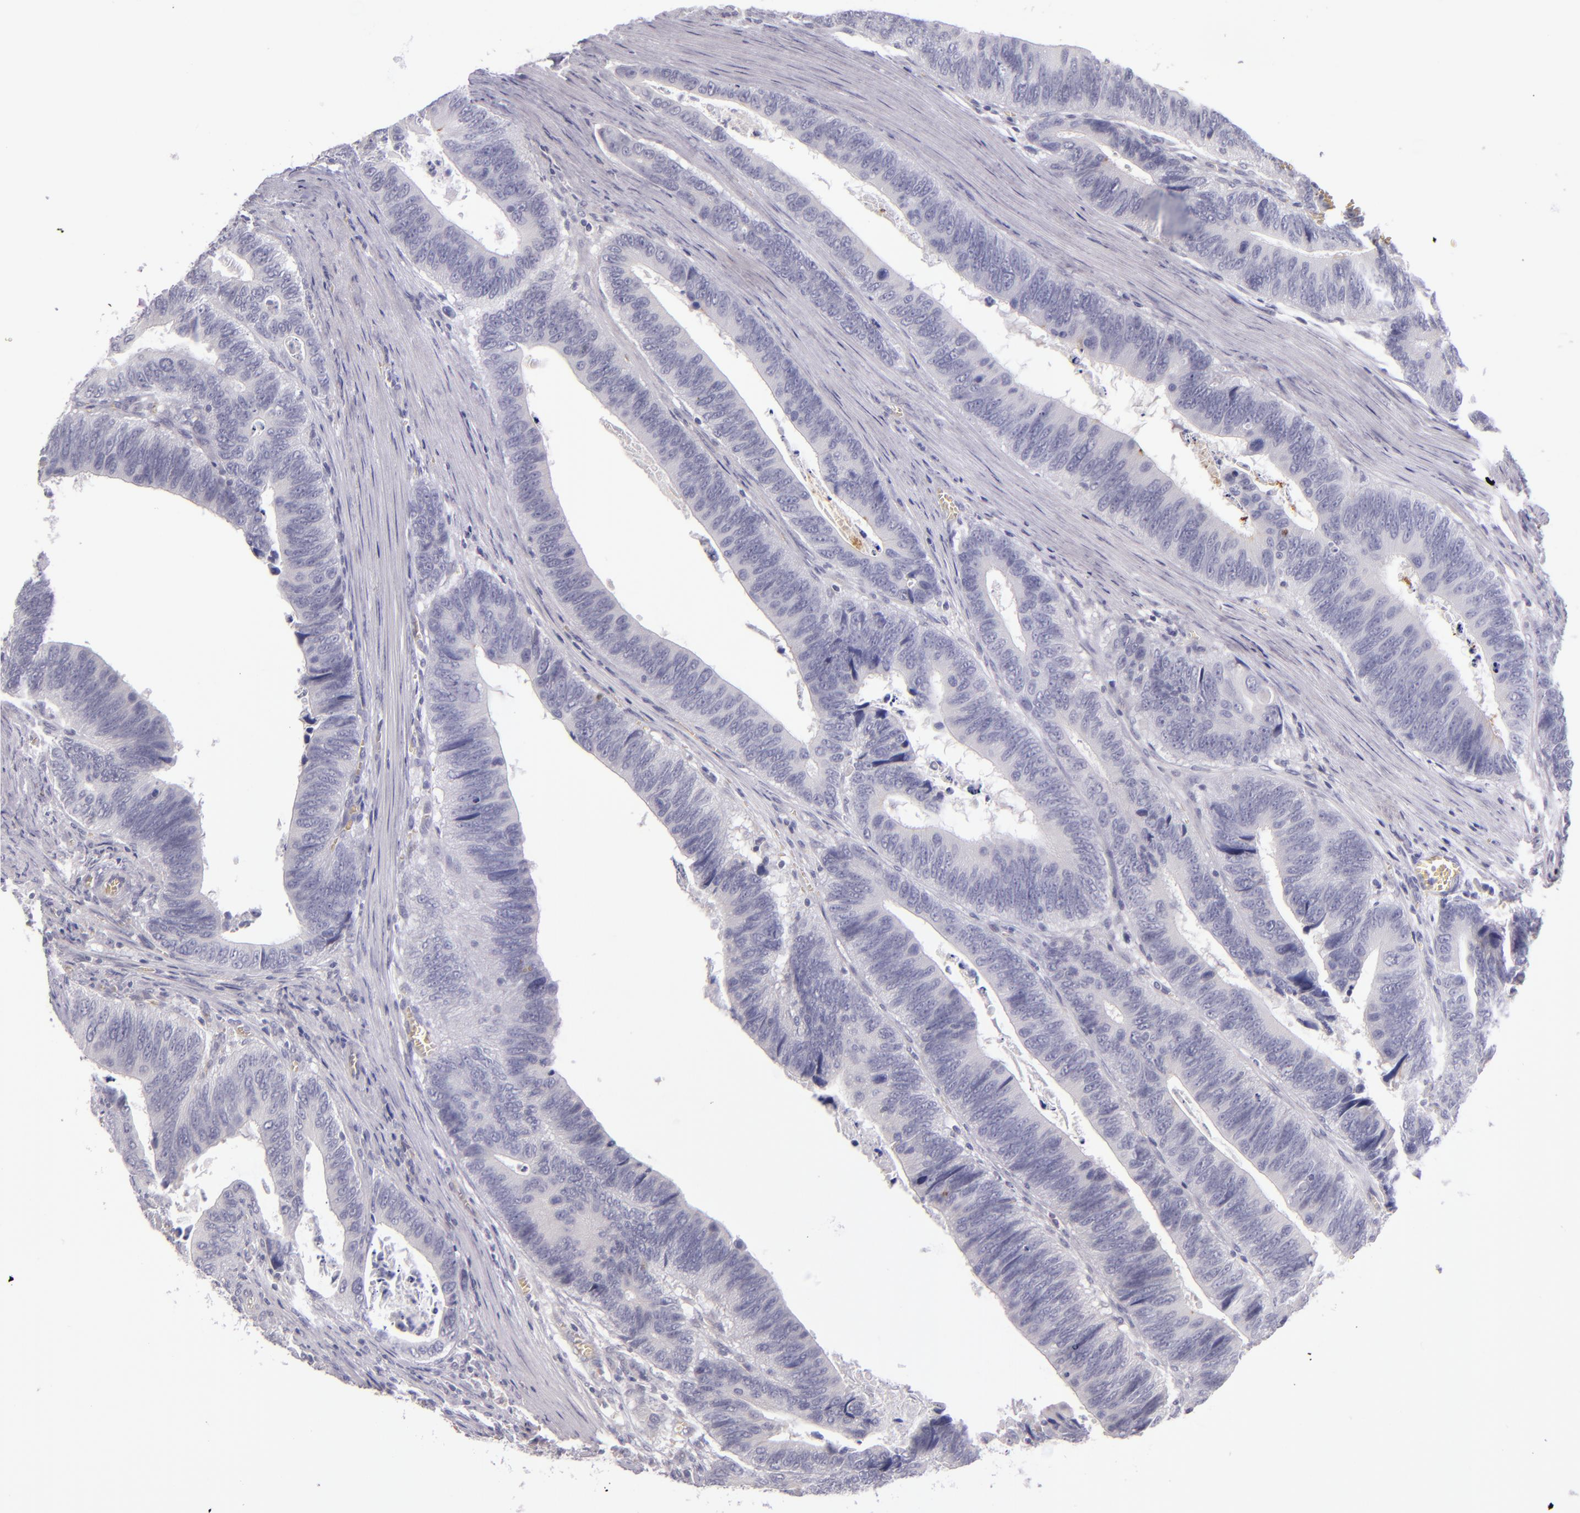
{"staining": {"intensity": "negative", "quantity": "none", "location": "none"}, "tissue": "colorectal cancer", "cell_type": "Tumor cells", "image_type": "cancer", "snomed": [{"axis": "morphology", "description": "Adenocarcinoma, NOS"}, {"axis": "topography", "description": "Colon"}], "caption": "This is an immunohistochemistry histopathology image of adenocarcinoma (colorectal). There is no positivity in tumor cells.", "gene": "SNCB", "patient": {"sex": "male", "age": 72}}